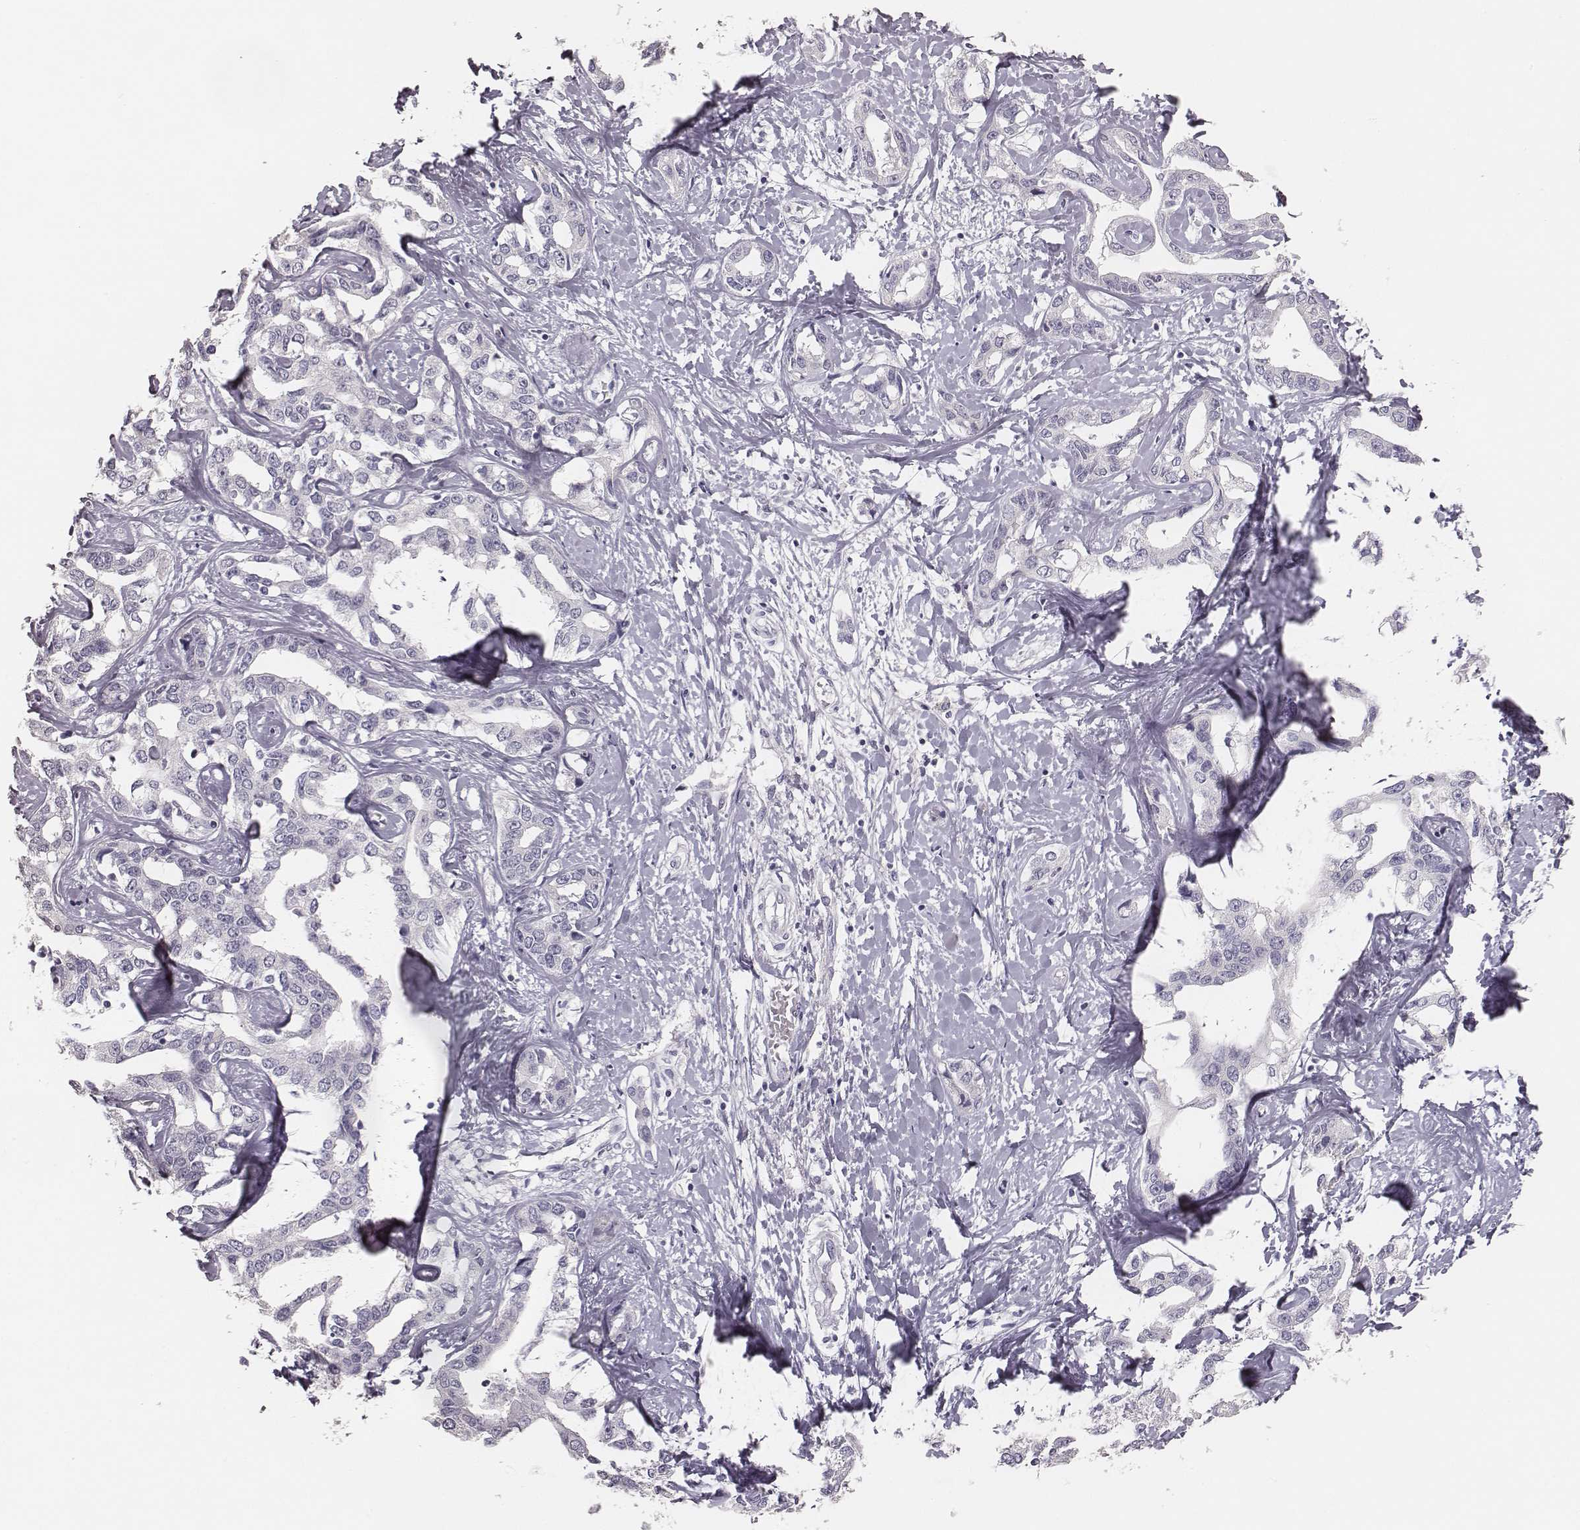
{"staining": {"intensity": "negative", "quantity": "none", "location": "none"}, "tissue": "liver cancer", "cell_type": "Tumor cells", "image_type": "cancer", "snomed": [{"axis": "morphology", "description": "Cholangiocarcinoma"}, {"axis": "topography", "description": "Liver"}], "caption": "A histopathology image of human cholangiocarcinoma (liver) is negative for staining in tumor cells.", "gene": "MYH6", "patient": {"sex": "male", "age": 59}}